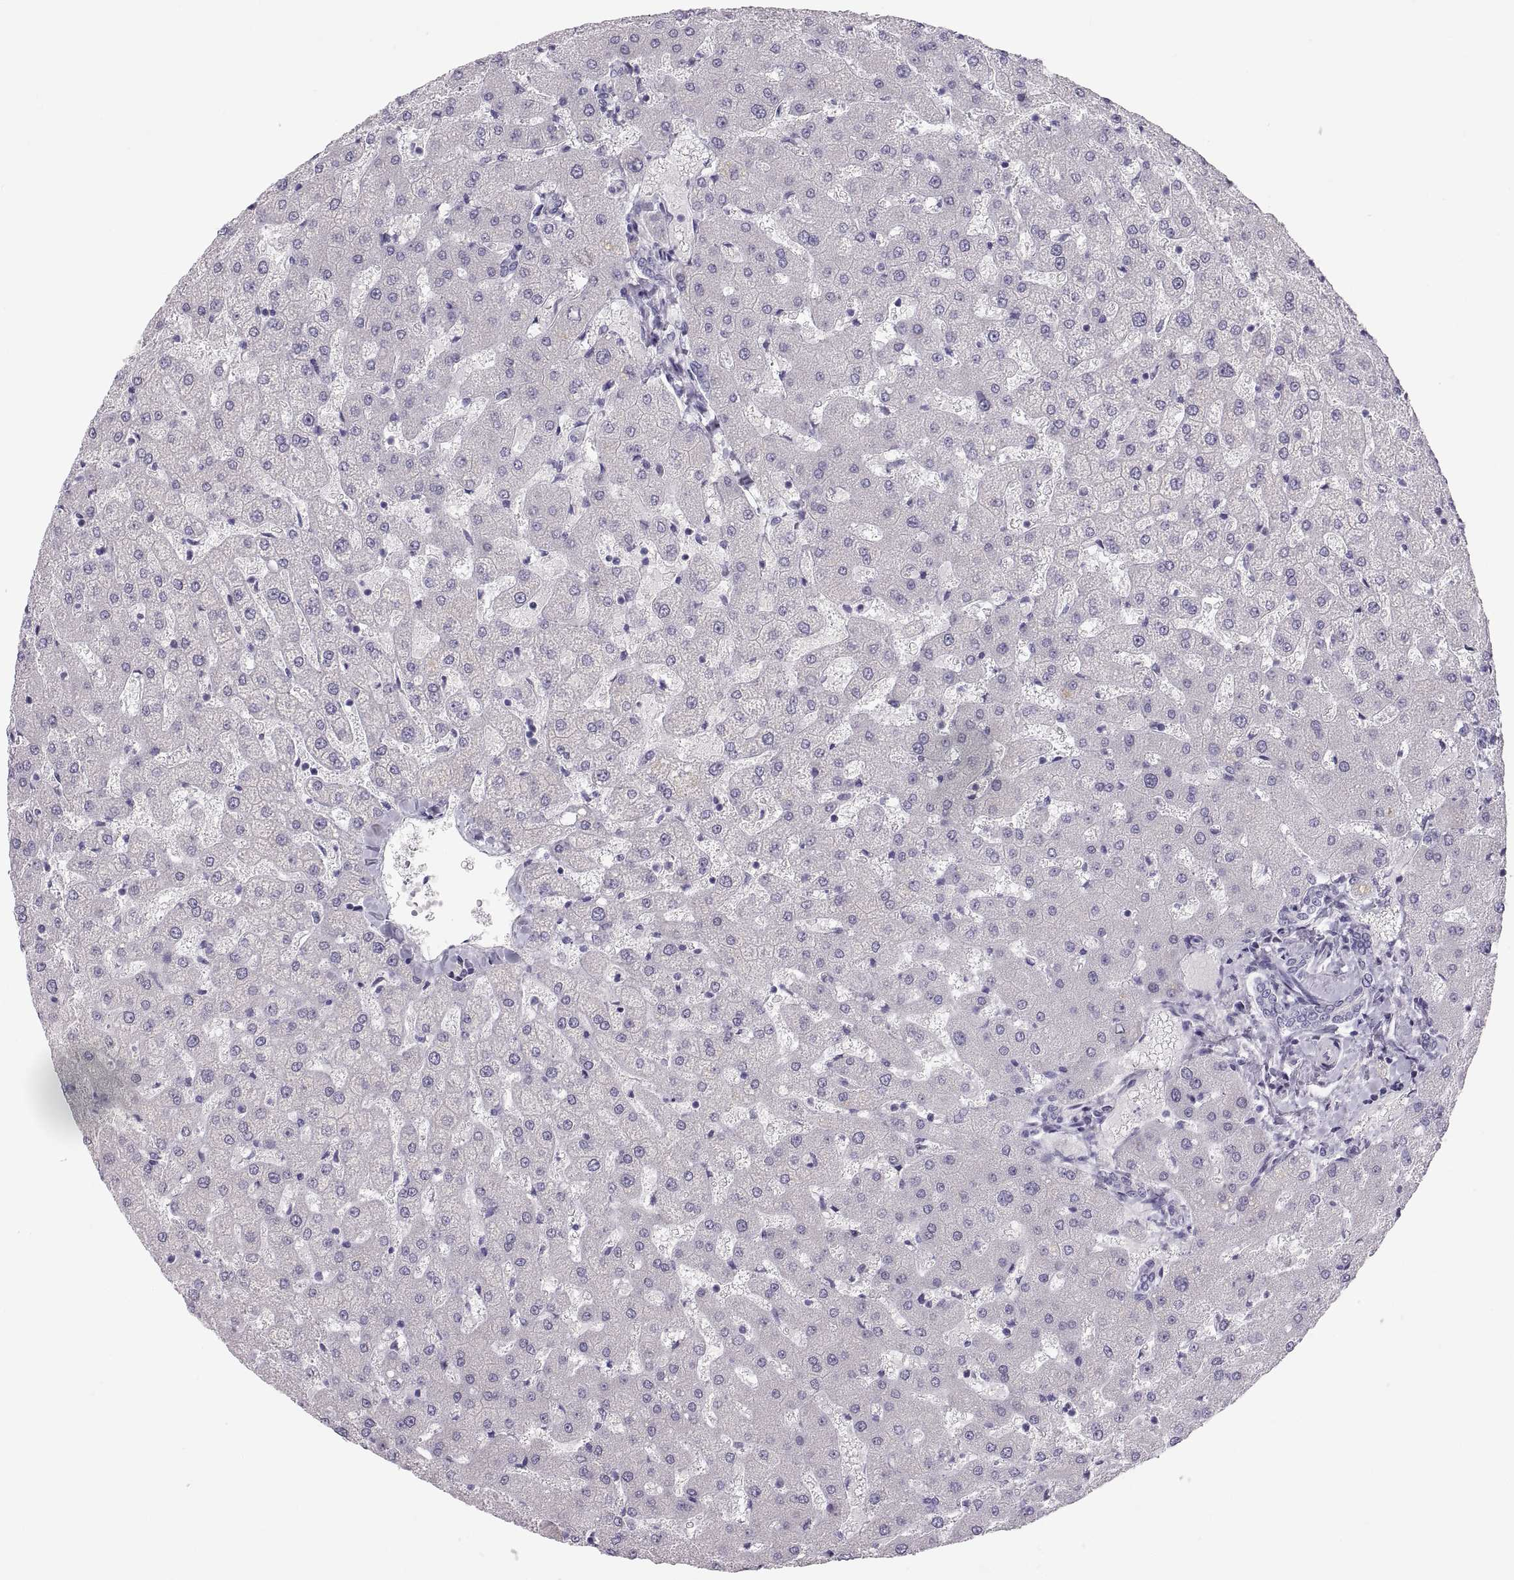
{"staining": {"intensity": "negative", "quantity": "none", "location": "none"}, "tissue": "liver", "cell_type": "Cholangiocytes", "image_type": "normal", "snomed": [{"axis": "morphology", "description": "Normal tissue, NOS"}, {"axis": "topography", "description": "Liver"}], "caption": "Liver was stained to show a protein in brown. There is no significant positivity in cholangiocytes. The staining is performed using DAB (3,3'-diaminobenzidine) brown chromogen with nuclei counter-stained in using hematoxylin.", "gene": "MAGEB2", "patient": {"sex": "female", "age": 50}}